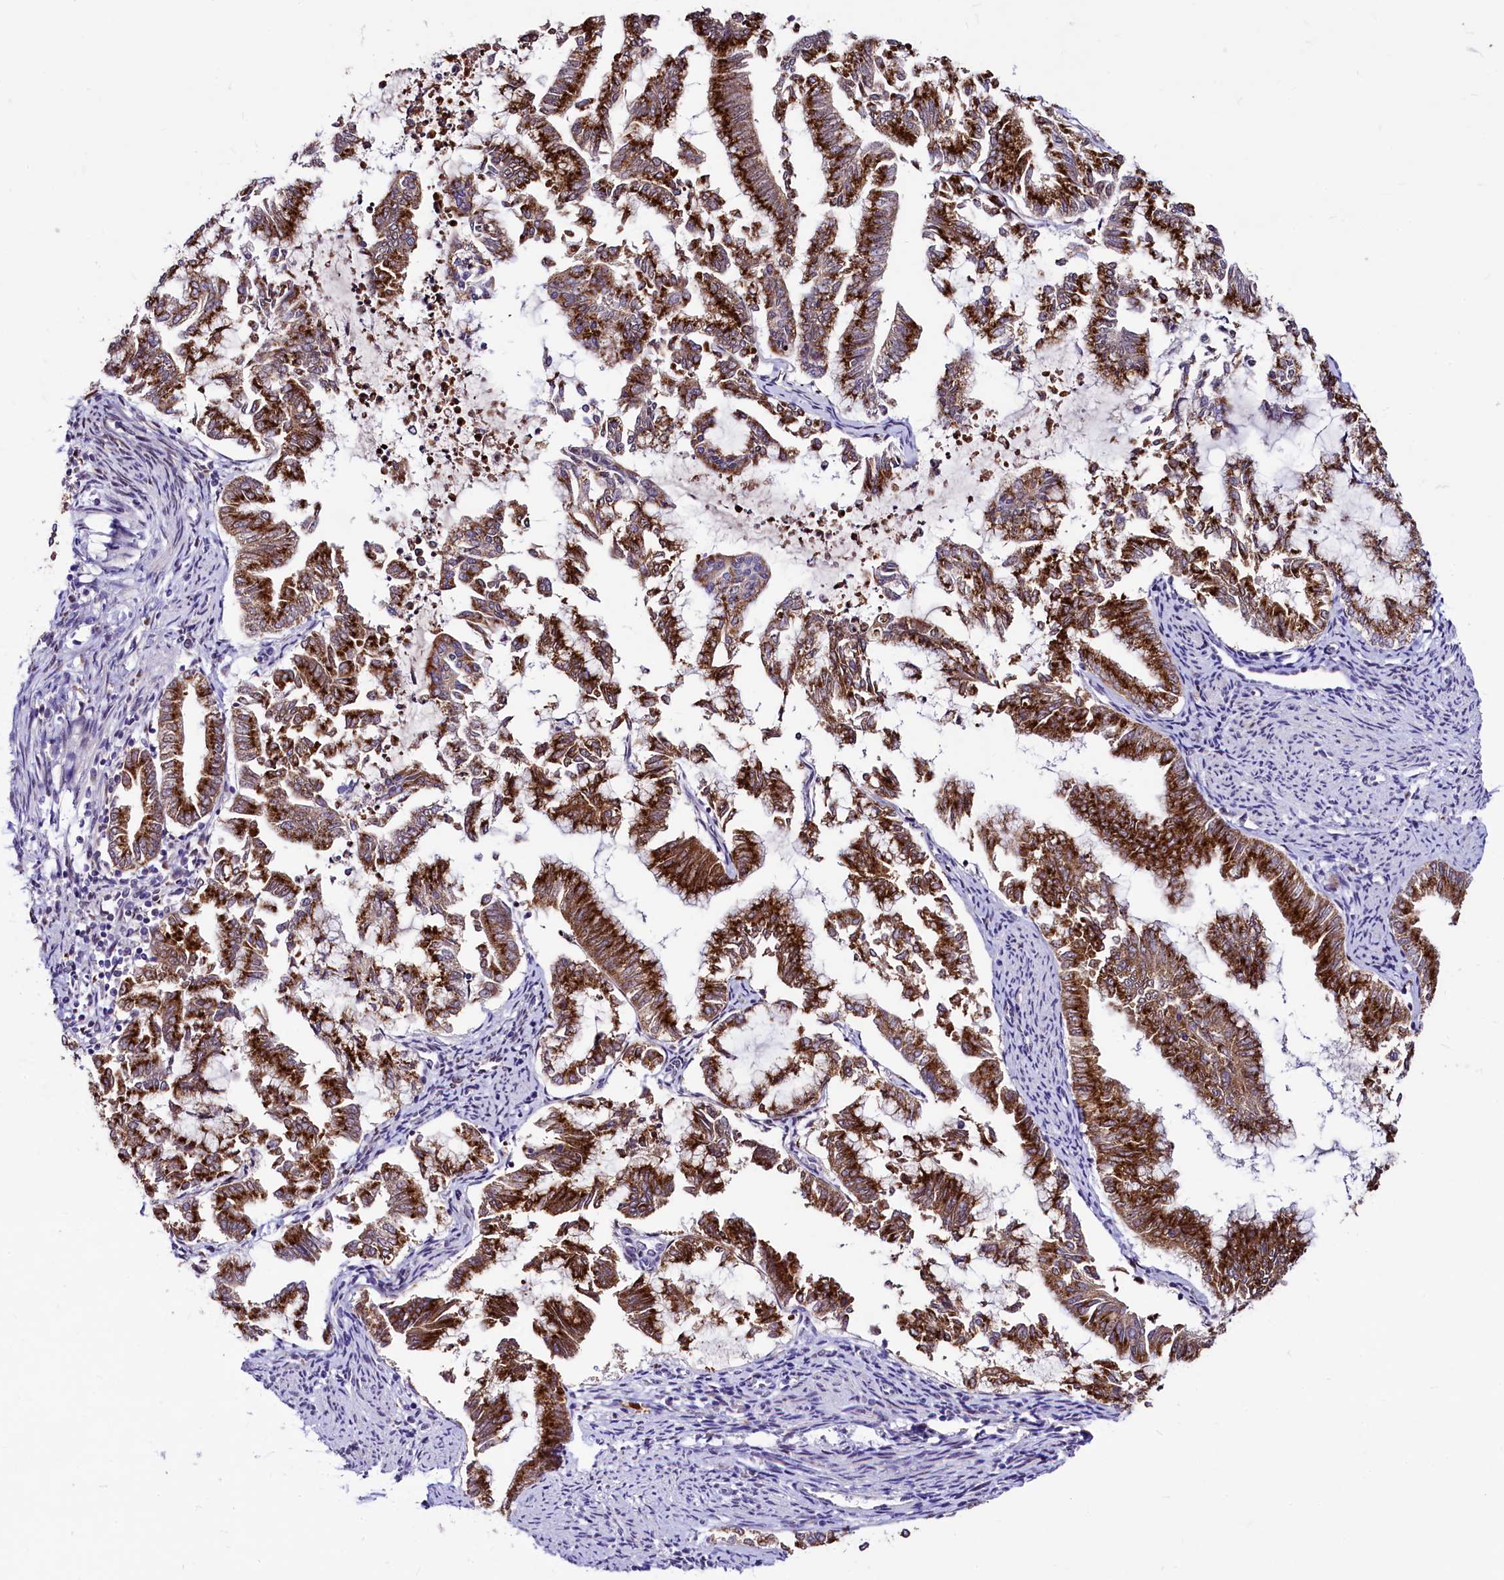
{"staining": {"intensity": "strong", "quantity": ">75%", "location": "cytoplasmic/membranous"}, "tissue": "endometrial cancer", "cell_type": "Tumor cells", "image_type": "cancer", "snomed": [{"axis": "morphology", "description": "Adenocarcinoma, NOS"}, {"axis": "topography", "description": "Endometrium"}], "caption": "The immunohistochemical stain shows strong cytoplasmic/membranous expression in tumor cells of endometrial cancer (adenocarcinoma) tissue.", "gene": "LEUTX", "patient": {"sex": "female", "age": 79}}